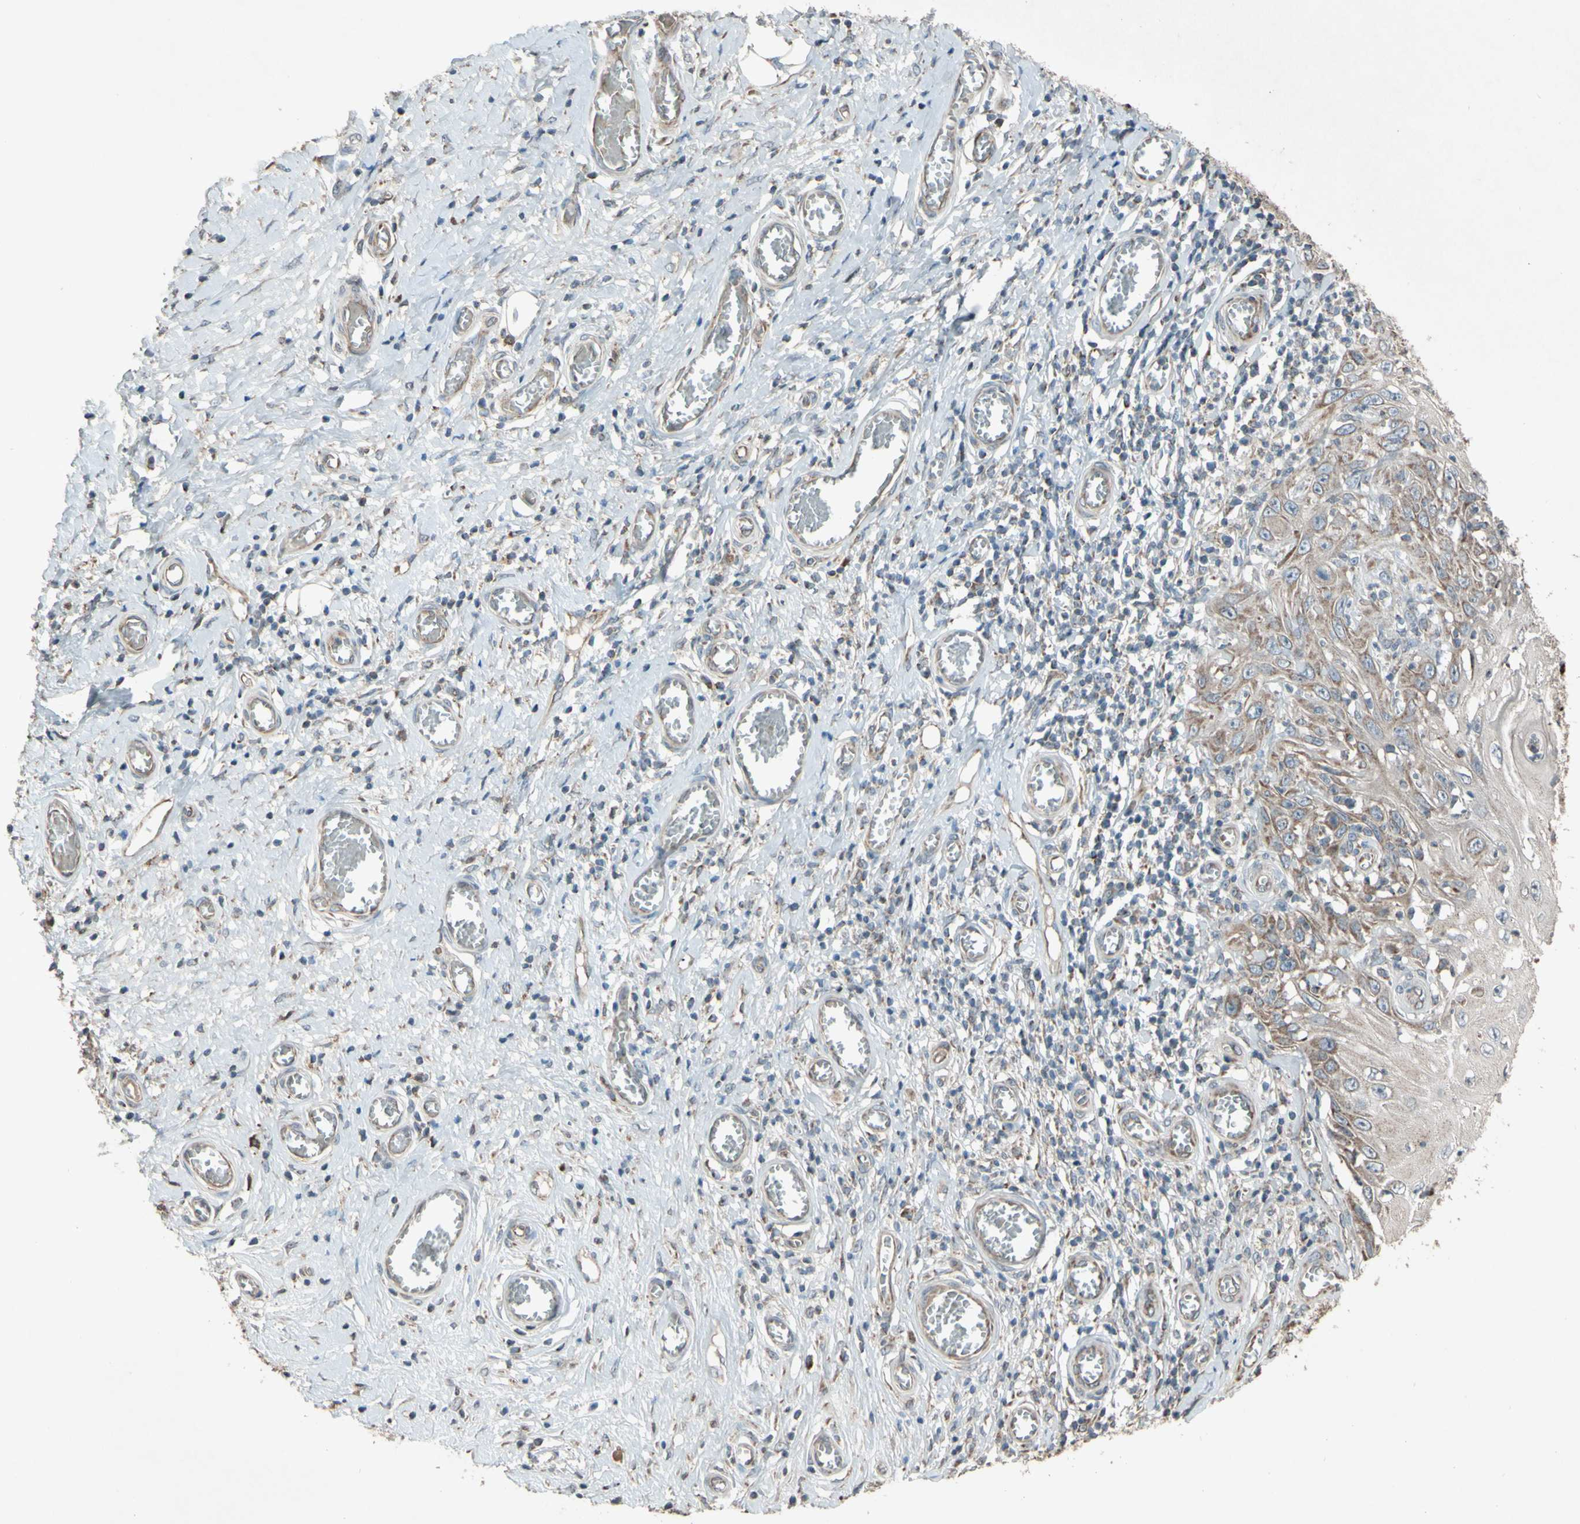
{"staining": {"intensity": "moderate", "quantity": "25%-75%", "location": "cytoplasmic/membranous"}, "tissue": "skin cancer", "cell_type": "Tumor cells", "image_type": "cancer", "snomed": [{"axis": "morphology", "description": "Squamous cell carcinoma, NOS"}, {"axis": "topography", "description": "Skin"}], "caption": "Skin cancer stained with a protein marker exhibits moderate staining in tumor cells.", "gene": "ACOT8", "patient": {"sex": "female", "age": 73}}